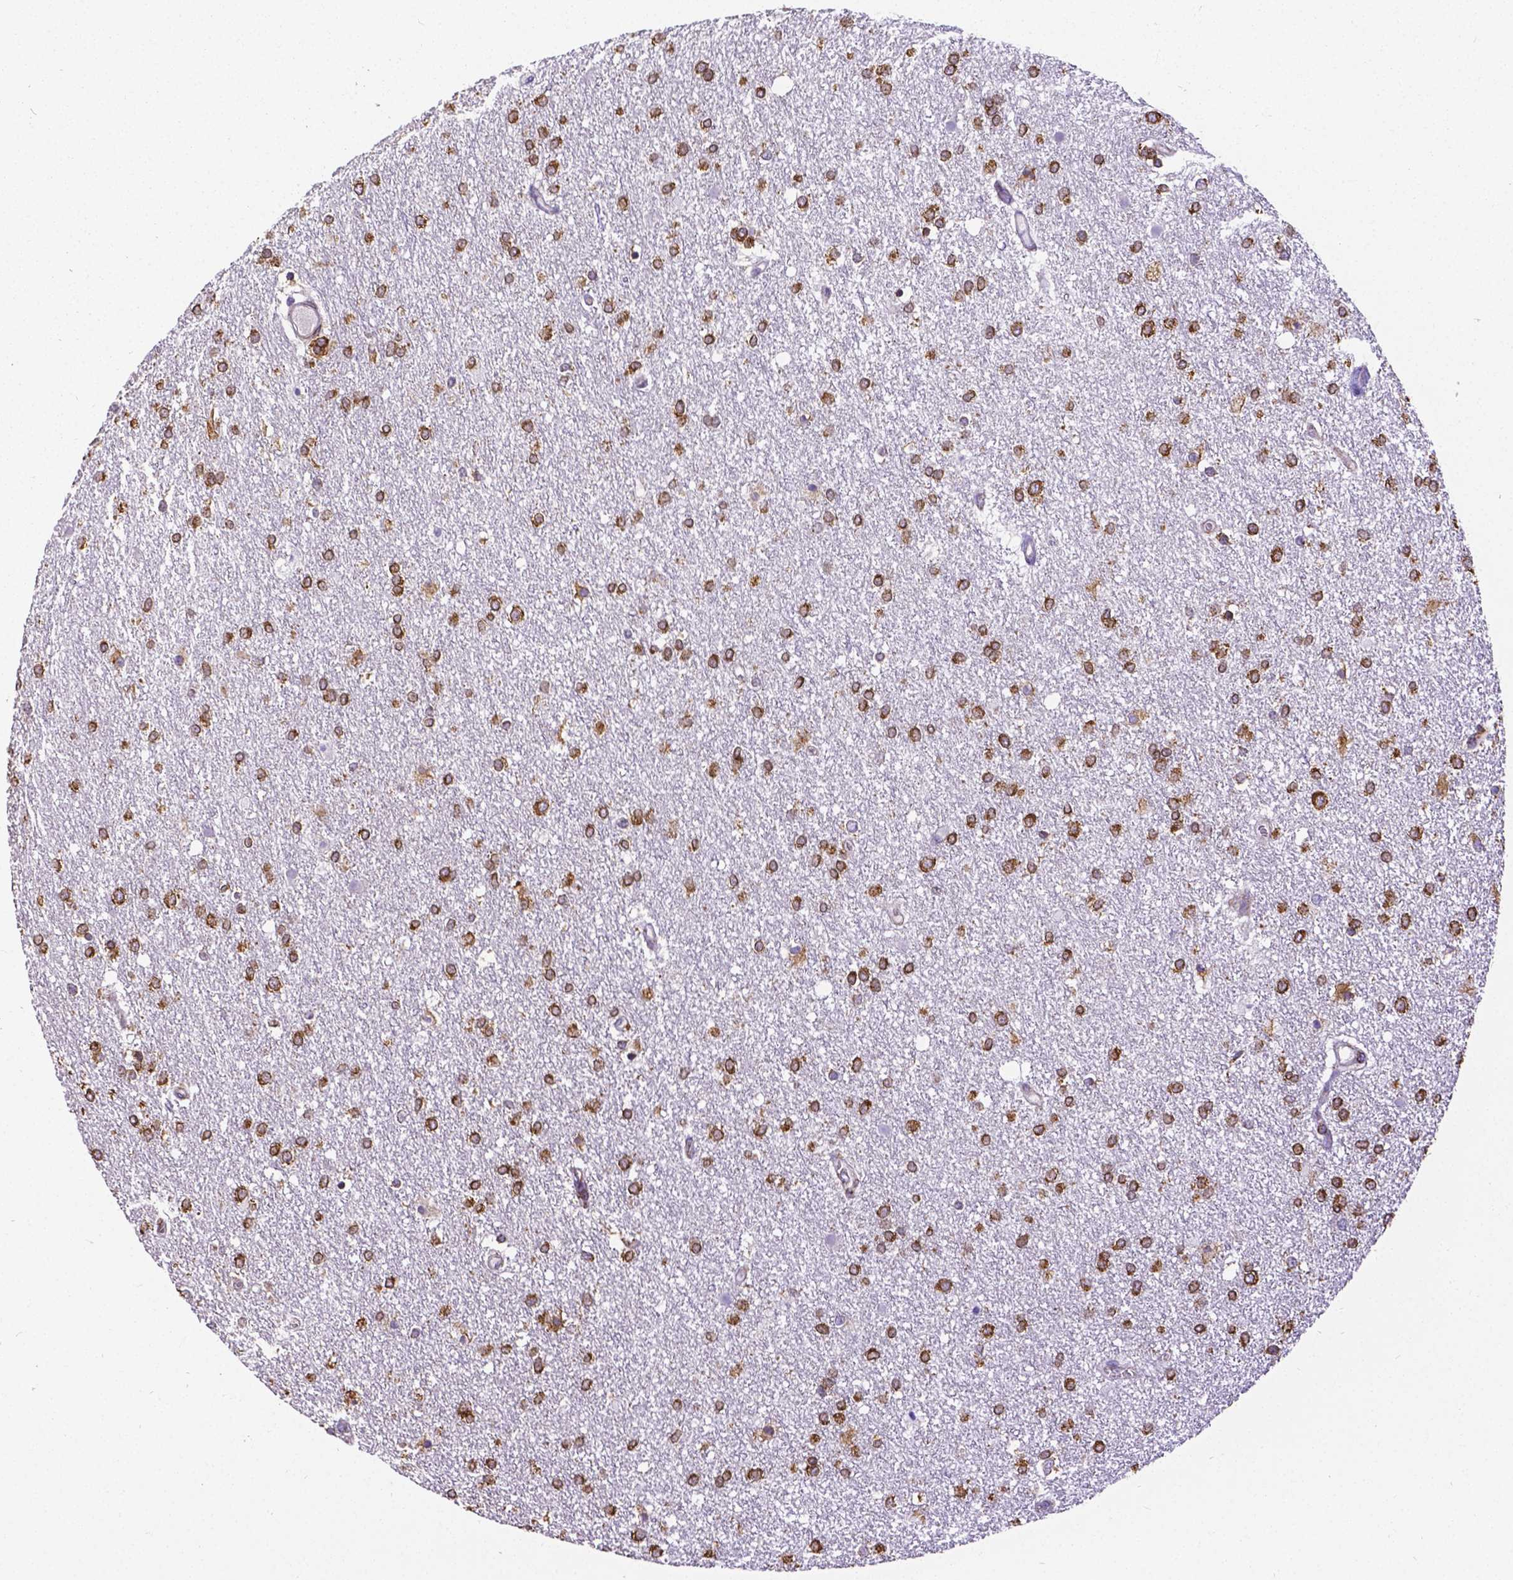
{"staining": {"intensity": "strong", "quantity": ">75%", "location": "cytoplasmic/membranous"}, "tissue": "glioma", "cell_type": "Tumor cells", "image_type": "cancer", "snomed": [{"axis": "morphology", "description": "Glioma, malignant, High grade"}, {"axis": "topography", "description": "Brain"}], "caption": "Immunohistochemistry histopathology image of human glioma stained for a protein (brown), which reveals high levels of strong cytoplasmic/membranous positivity in approximately >75% of tumor cells.", "gene": "MTDH", "patient": {"sex": "female", "age": 61}}